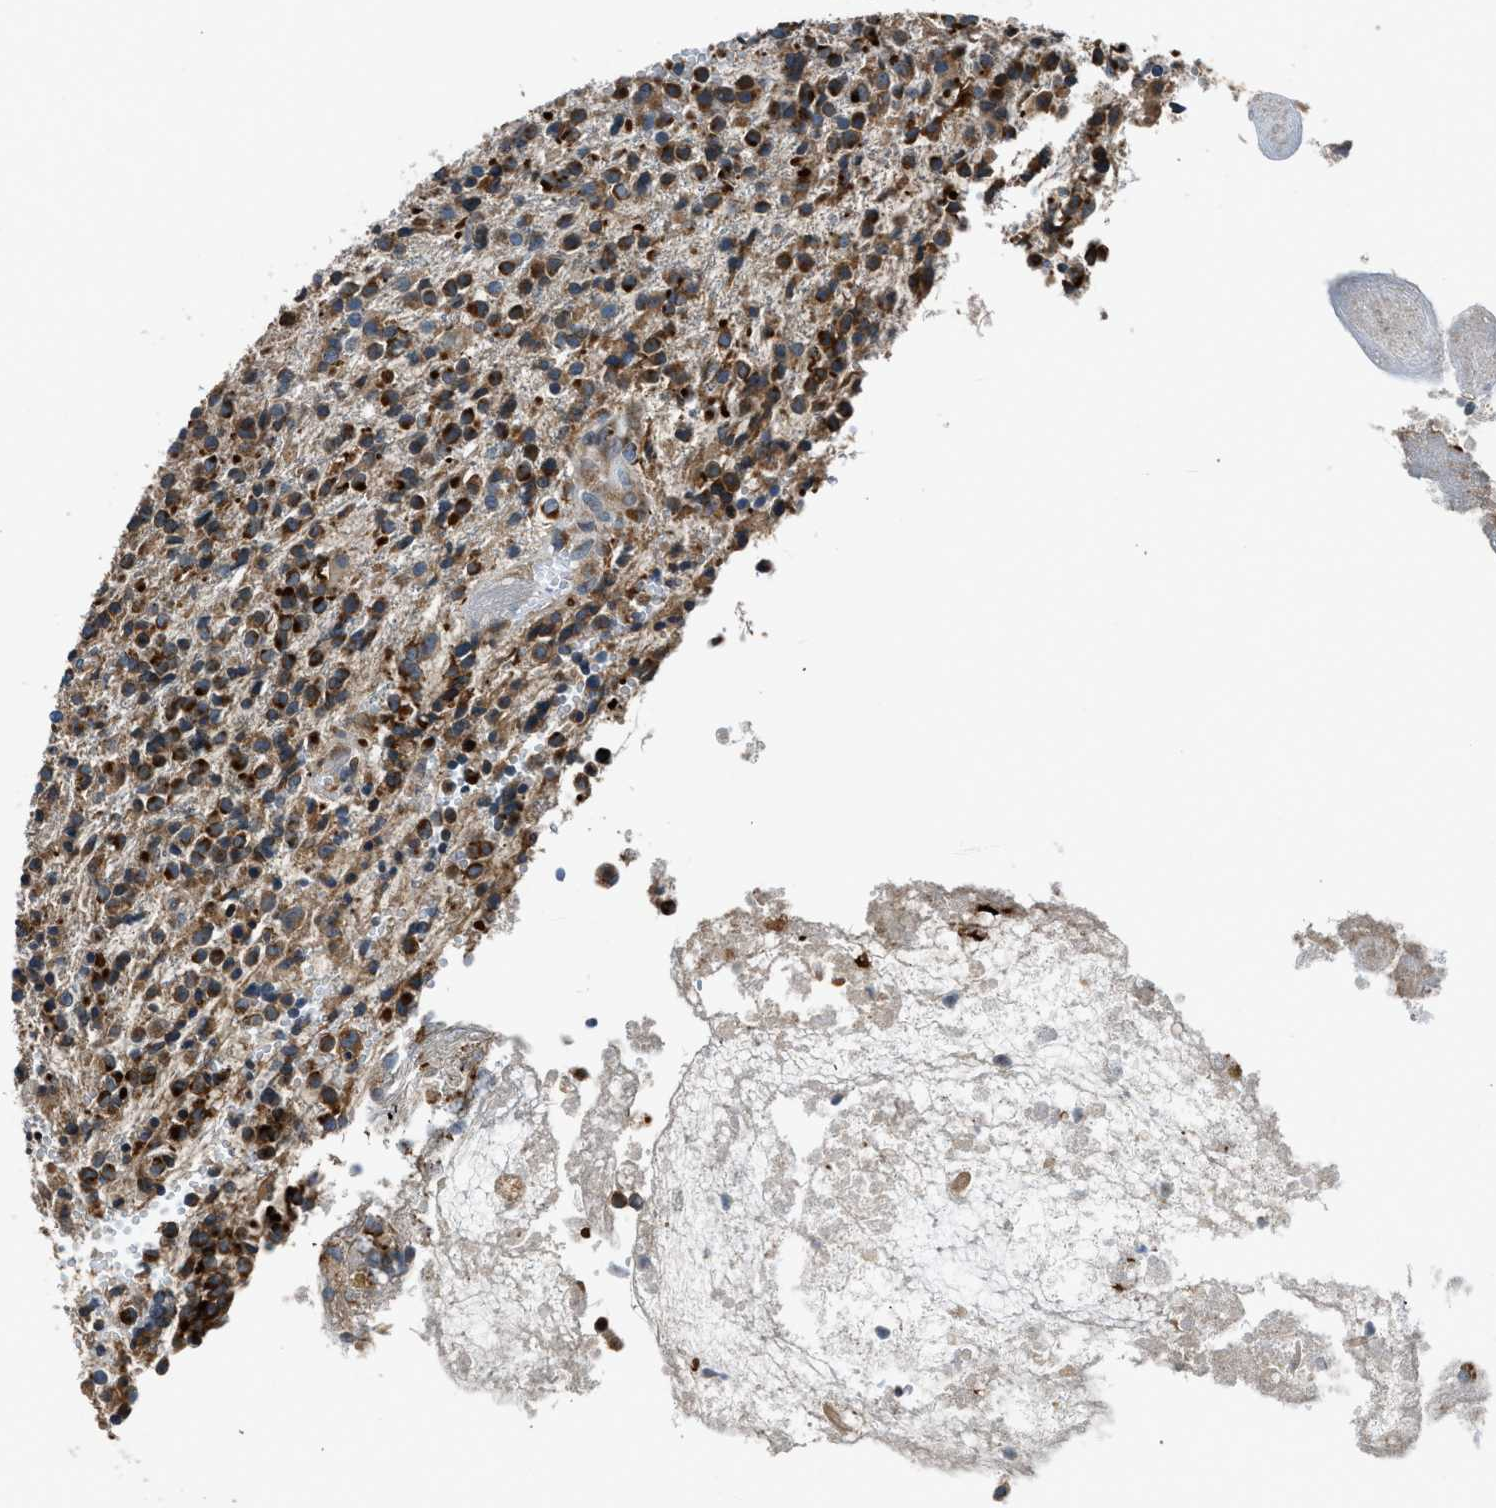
{"staining": {"intensity": "strong", "quantity": "25%-75%", "location": "cytoplasmic/membranous"}, "tissue": "glioma", "cell_type": "Tumor cells", "image_type": "cancer", "snomed": [{"axis": "morphology", "description": "Glioma, malignant, High grade"}, {"axis": "topography", "description": "Brain"}], "caption": "IHC (DAB (3,3'-diaminobenzidine)) staining of human glioma displays strong cytoplasmic/membranous protein staining in approximately 25%-75% of tumor cells.", "gene": "LMBR1", "patient": {"sex": "female", "age": 59}}